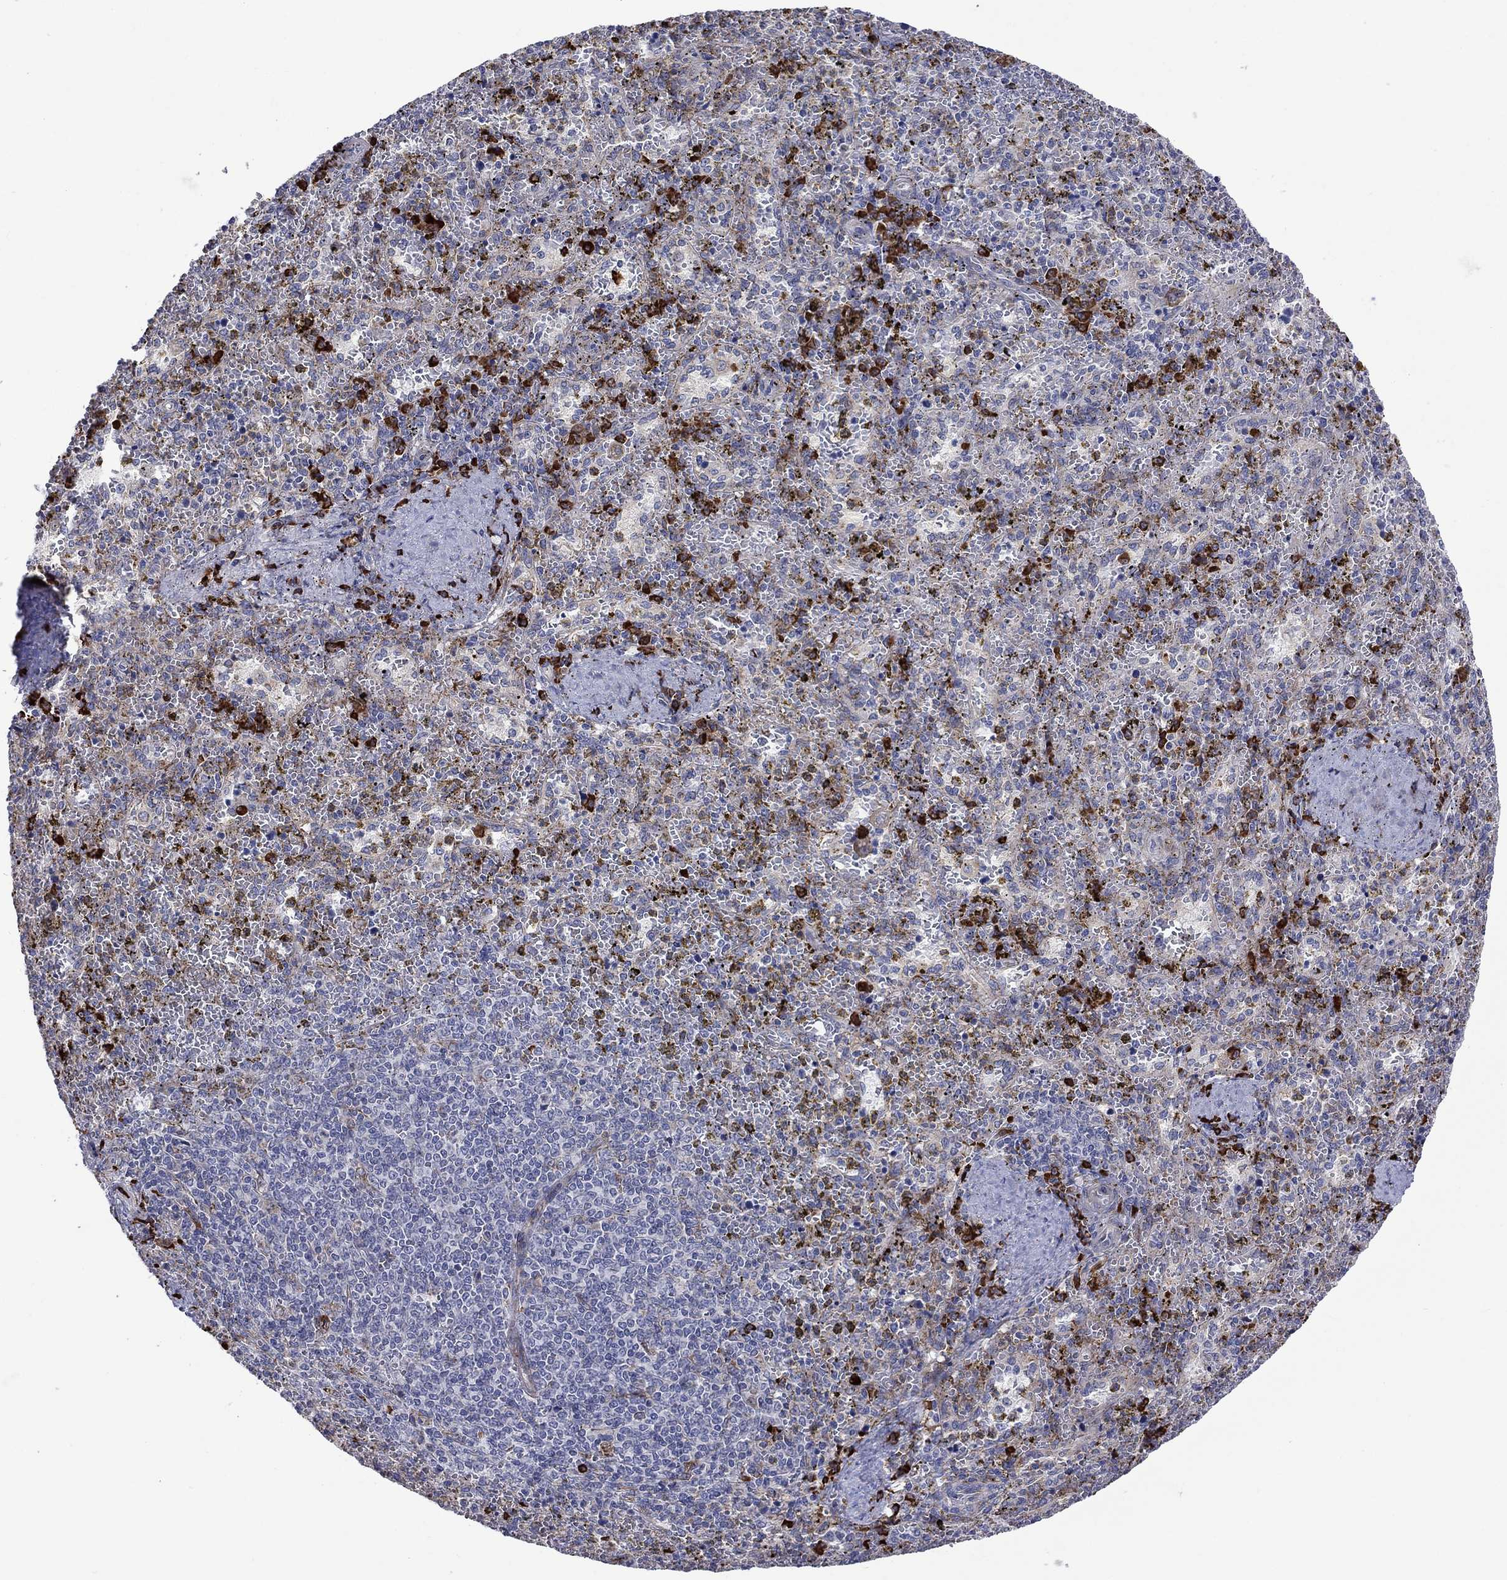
{"staining": {"intensity": "strong", "quantity": "<25%", "location": "cytoplasmic/membranous"}, "tissue": "spleen", "cell_type": "Cells in red pulp", "image_type": "normal", "snomed": [{"axis": "morphology", "description": "Normal tissue, NOS"}, {"axis": "topography", "description": "Spleen"}], "caption": "Immunohistochemistry (IHC) (DAB) staining of normal spleen shows strong cytoplasmic/membranous protein staining in approximately <25% of cells in red pulp. Nuclei are stained in blue.", "gene": "ASNS", "patient": {"sex": "female", "age": 50}}